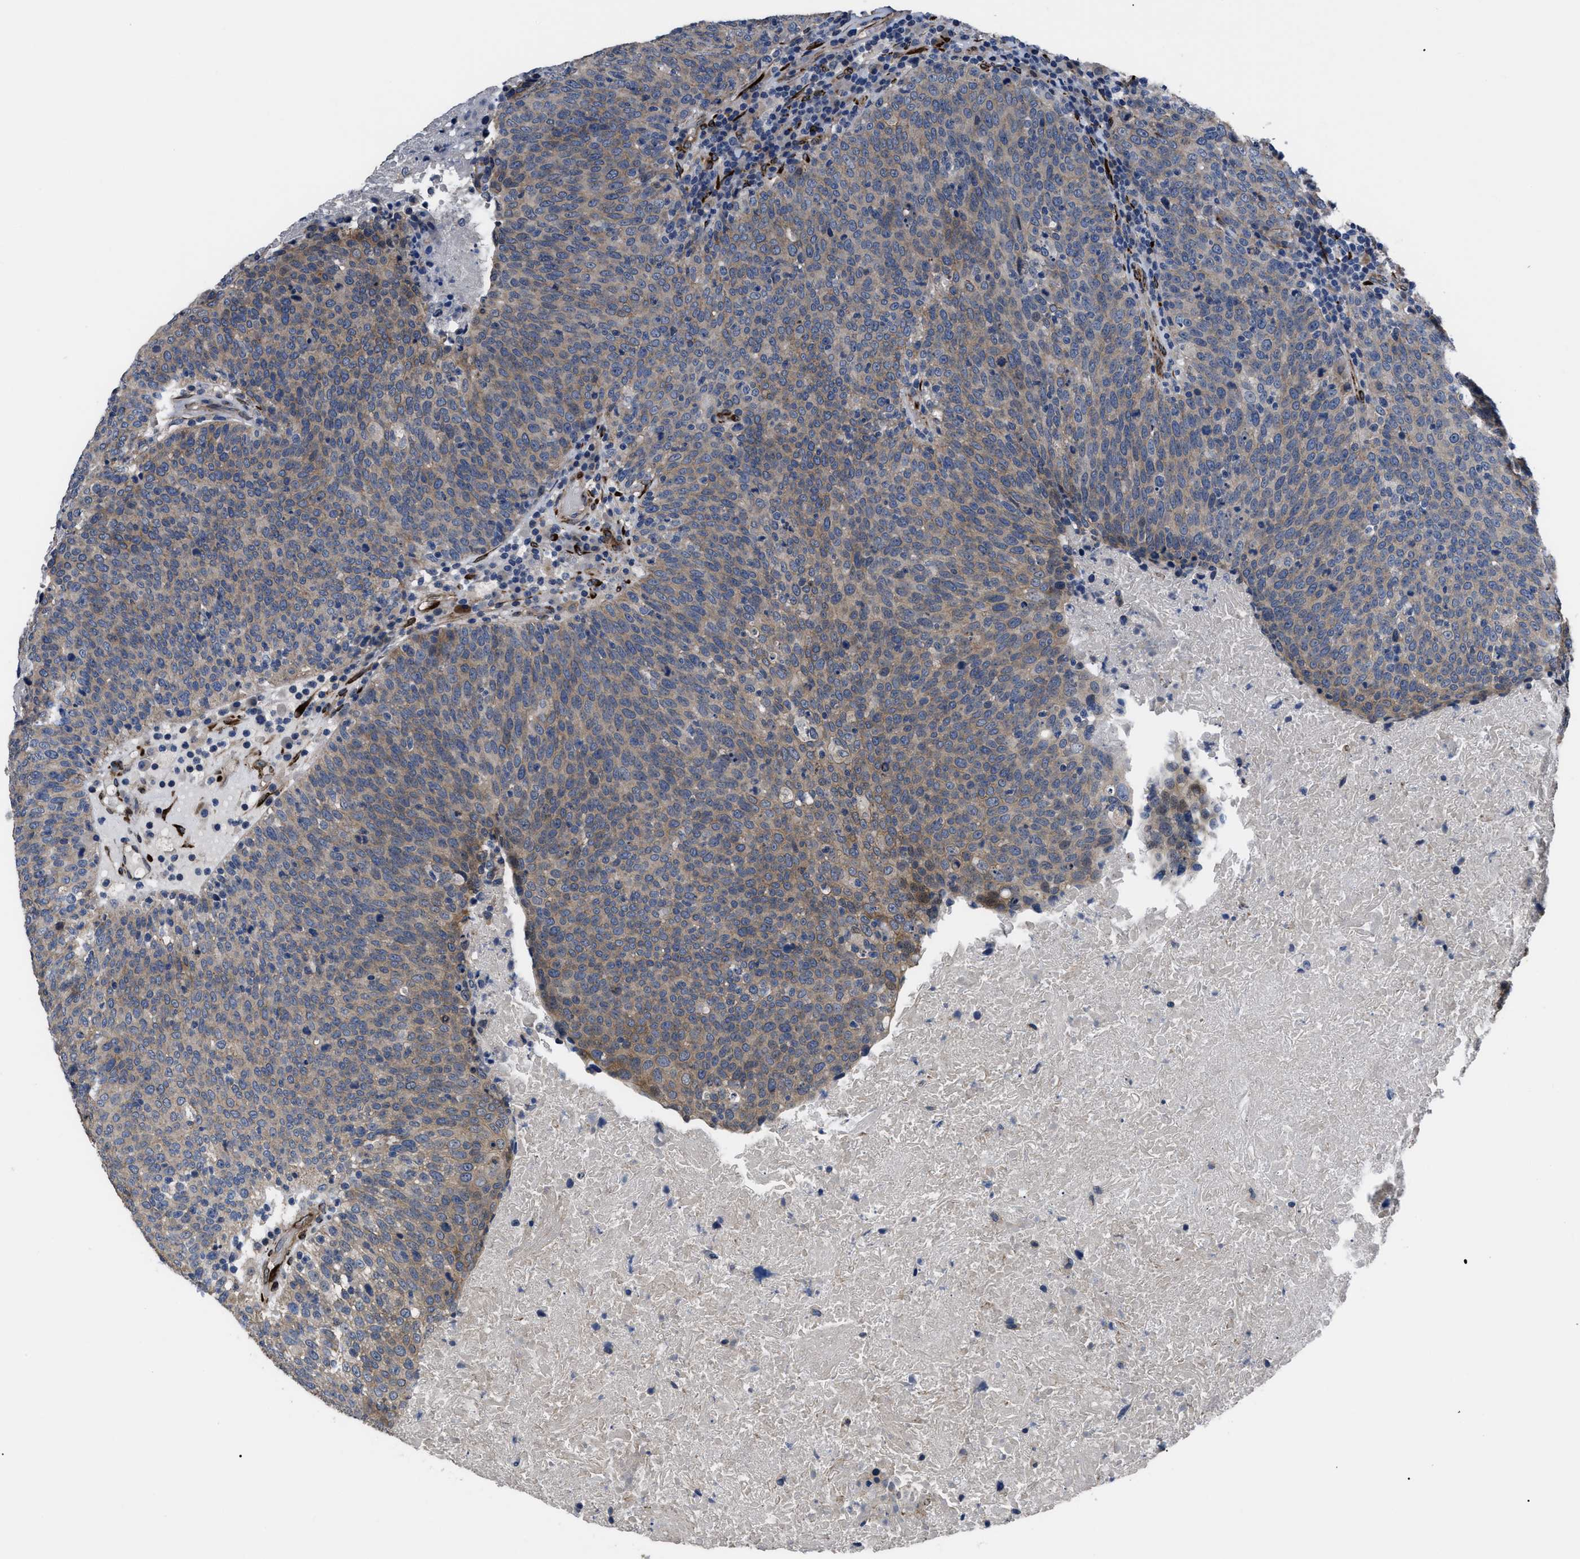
{"staining": {"intensity": "weak", "quantity": "<25%", "location": "cytoplasmic/membranous"}, "tissue": "head and neck cancer", "cell_type": "Tumor cells", "image_type": "cancer", "snomed": [{"axis": "morphology", "description": "Squamous cell carcinoma, NOS"}, {"axis": "morphology", "description": "Squamous cell carcinoma, metastatic, NOS"}, {"axis": "topography", "description": "Lymph node"}, {"axis": "topography", "description": "Head-Neck"}], "caption": "Immunohistochemical staining of human head and neck cancer displays no significant positivity in tumor cells.", "gene": "SQLE", "patient": {"sex": "male", "age": 62}}